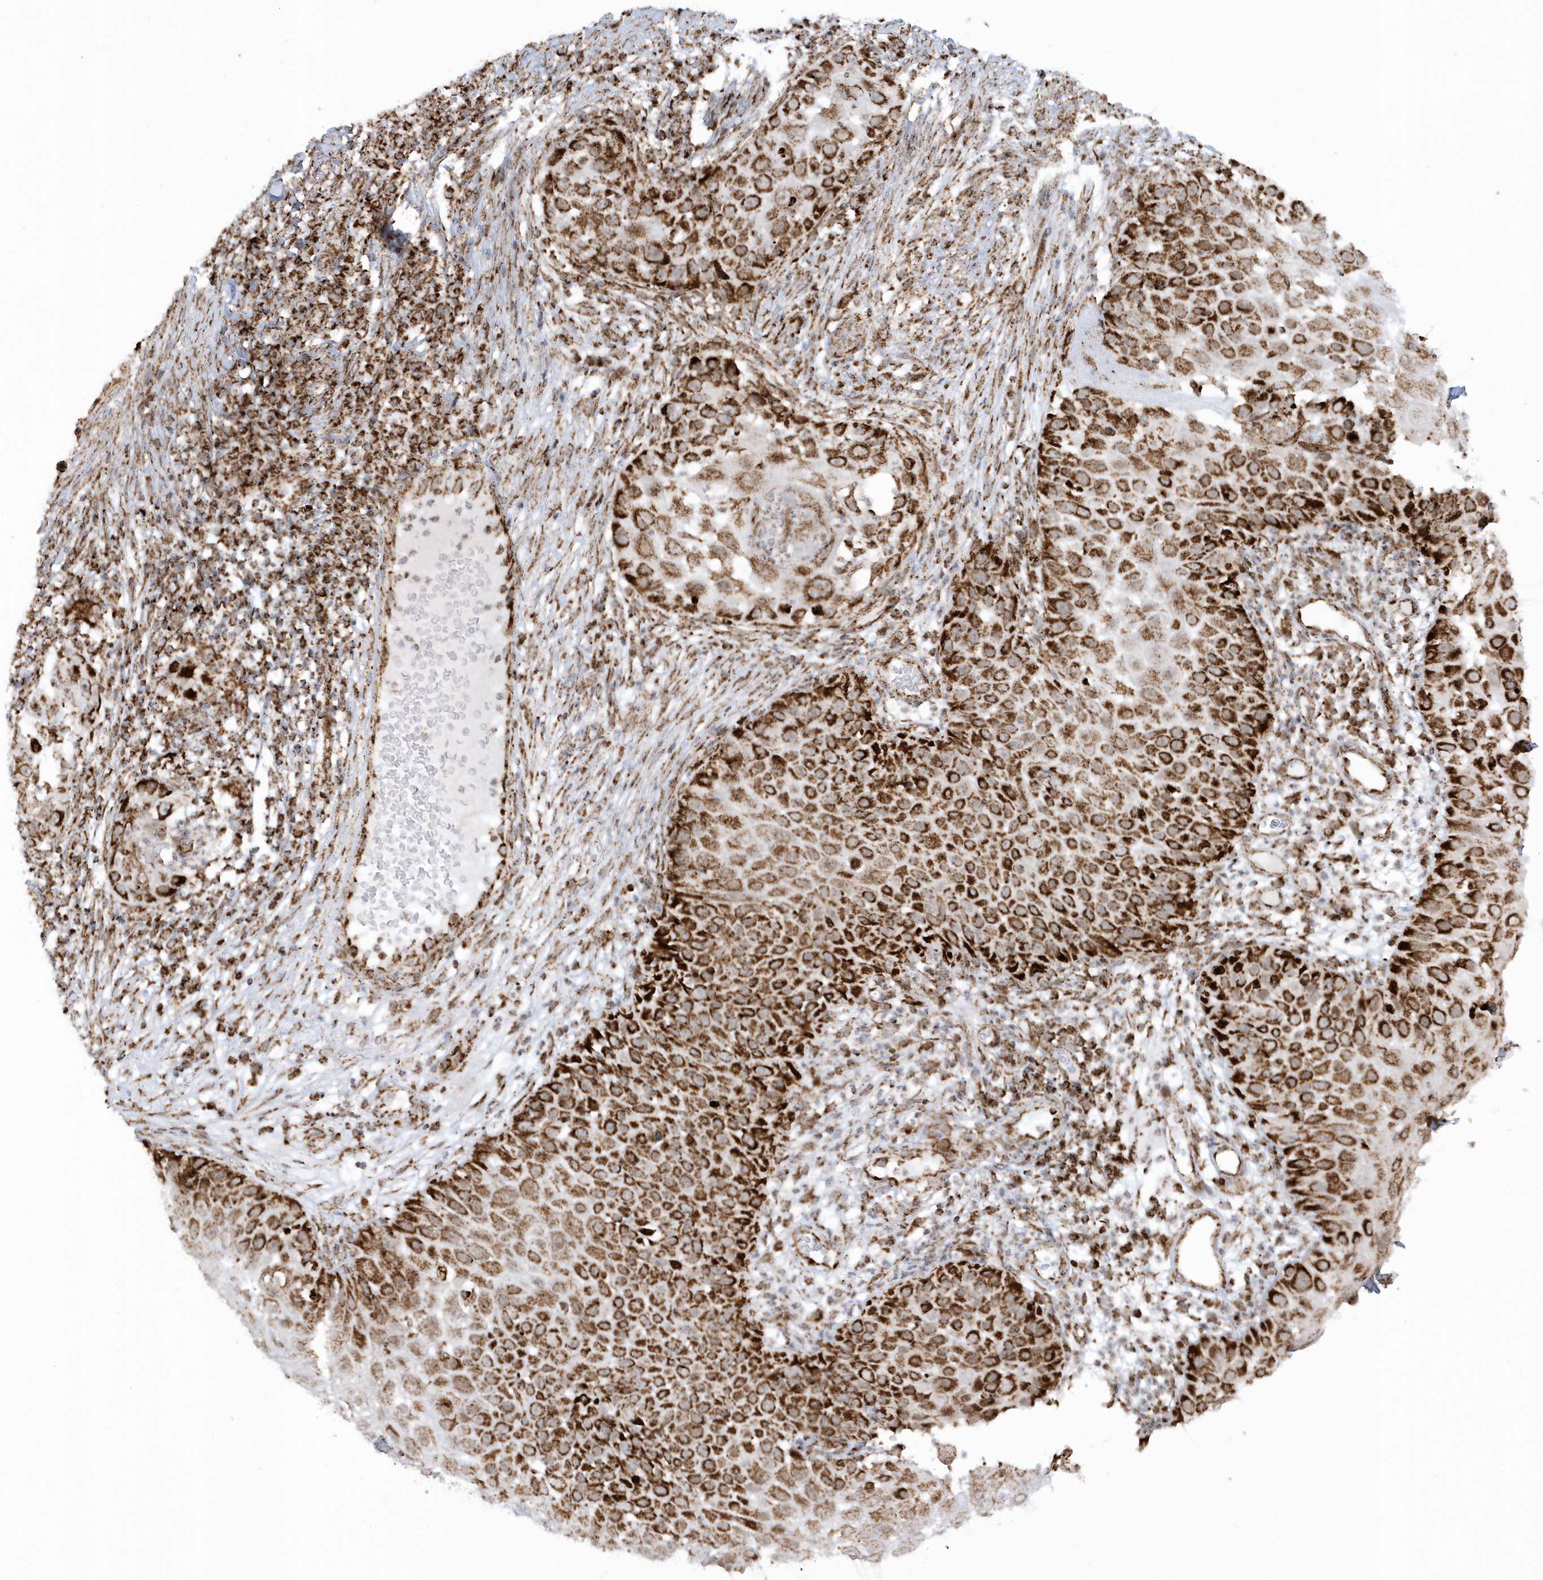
{"staining": {"intensity": "strong", "quantity": ">75%", "location": "cytoplasmic/membranous"}, "tissue": "skin cancer", "cell_type": "Tumor cells", "image_type": "cancer", "snomed": [{"axis": "morphology", "description": "Squamous cell carcinoma, NOS"}, {"axis": "topography", "description": "Skin"}], "caption": "Brown immunohistochemical staining in skin squamous cell carcinoma demonstrates strong cytoplasmic/membranous staining in approximately >75% of tumor cells. (brown staining indicates protein expression, while blue staining denotes nuclei).", "gene": "CRY2", "patient": {"sex": "female", "age": 44}}